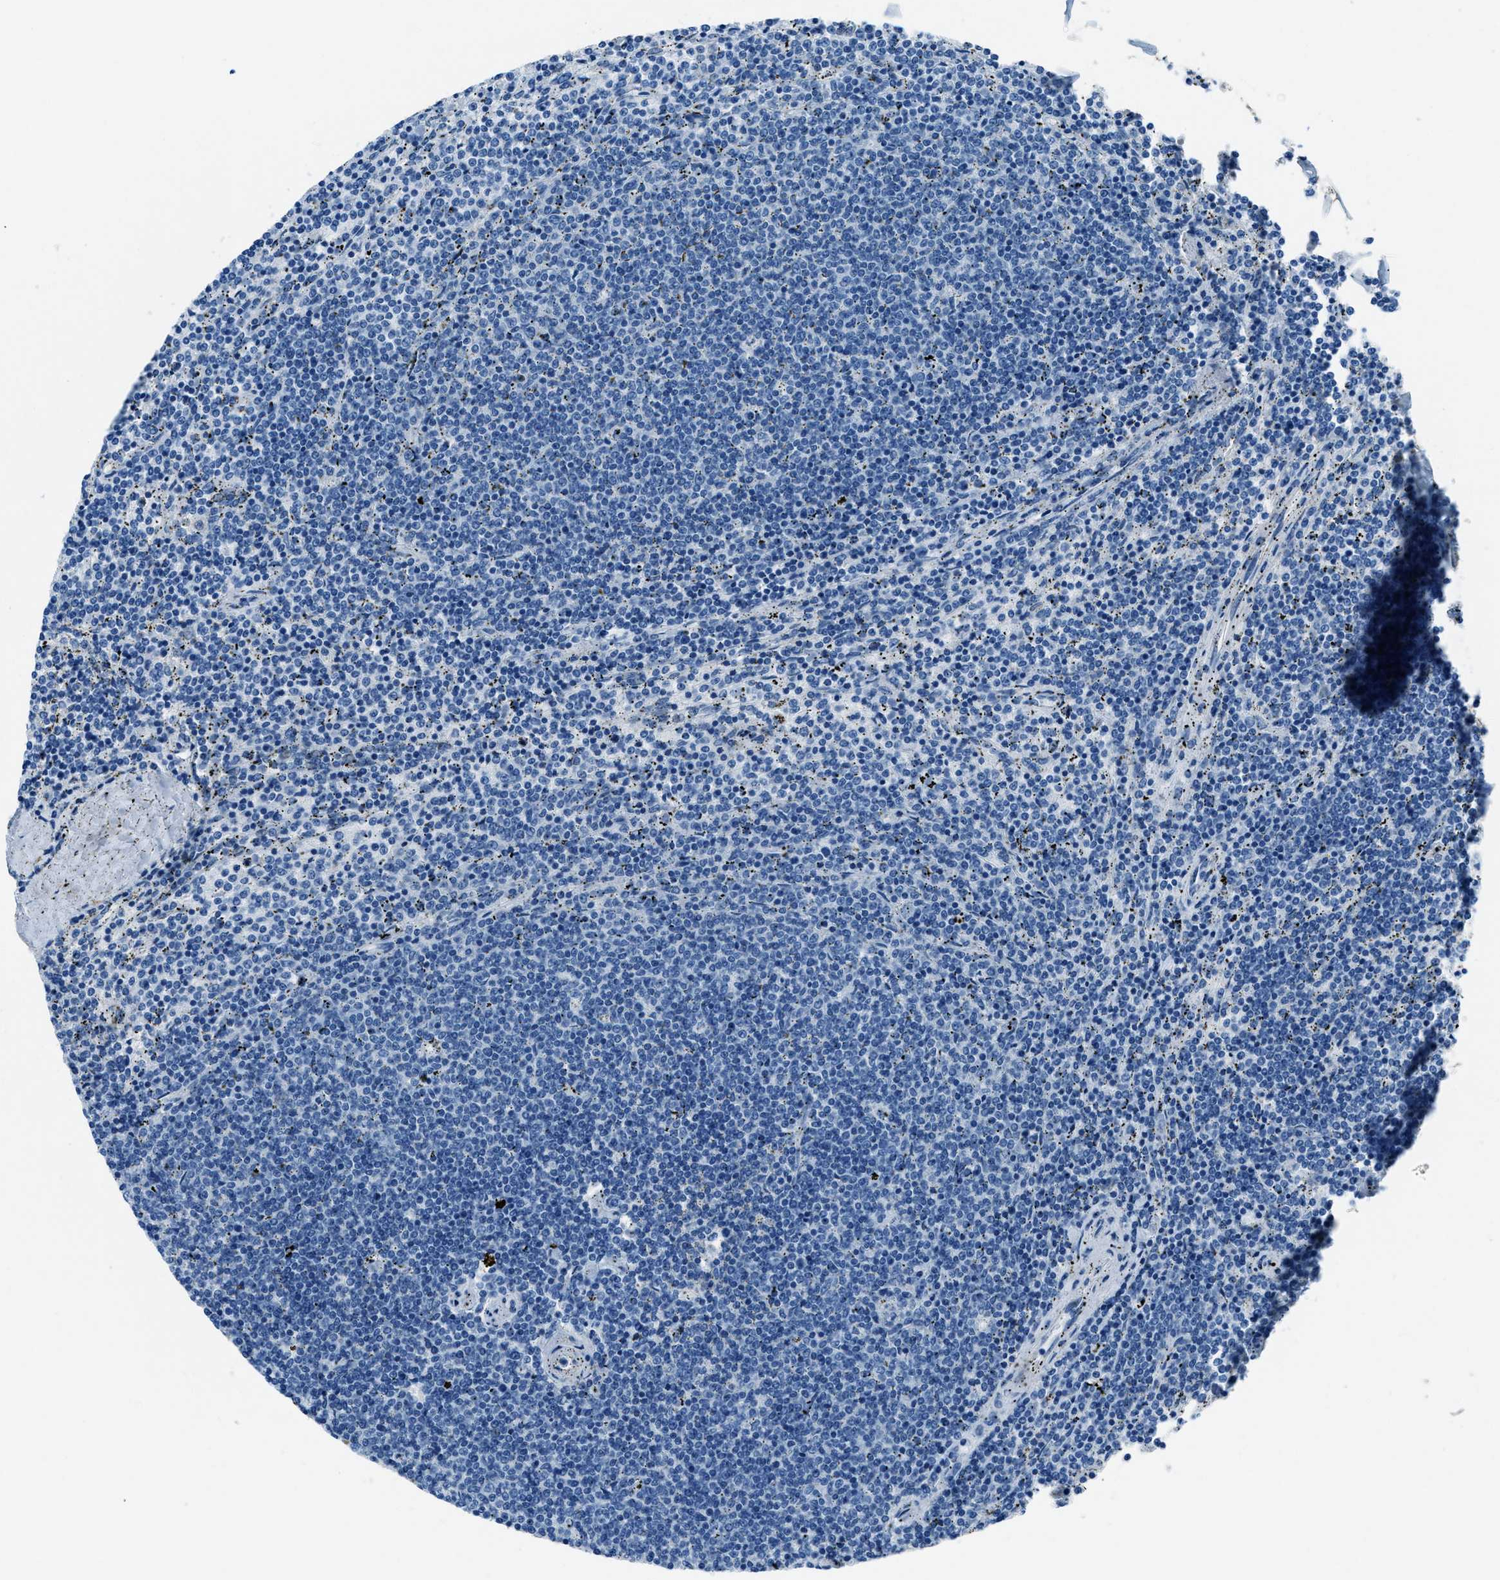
{"staining": {"intensity": "negative", "quantity": "none", "location": "none"}, "tissue": "lymphoma", "cell_type": "Tumor cells", "image_type": "cancer", "snomed": [{"axis": "morphology", "description": "Malignant lymphoma, non-Hodgkin's type, Low grade"}, {"axis": "topography", "description": "Spleen"}], "caption": "An immunohistochemistry histopathology image of lymphoma is shown. There is no staining in tumor cells of lymphoma.", "gene": "AMACR", "patient": {"sex": "female", "age": 50}}